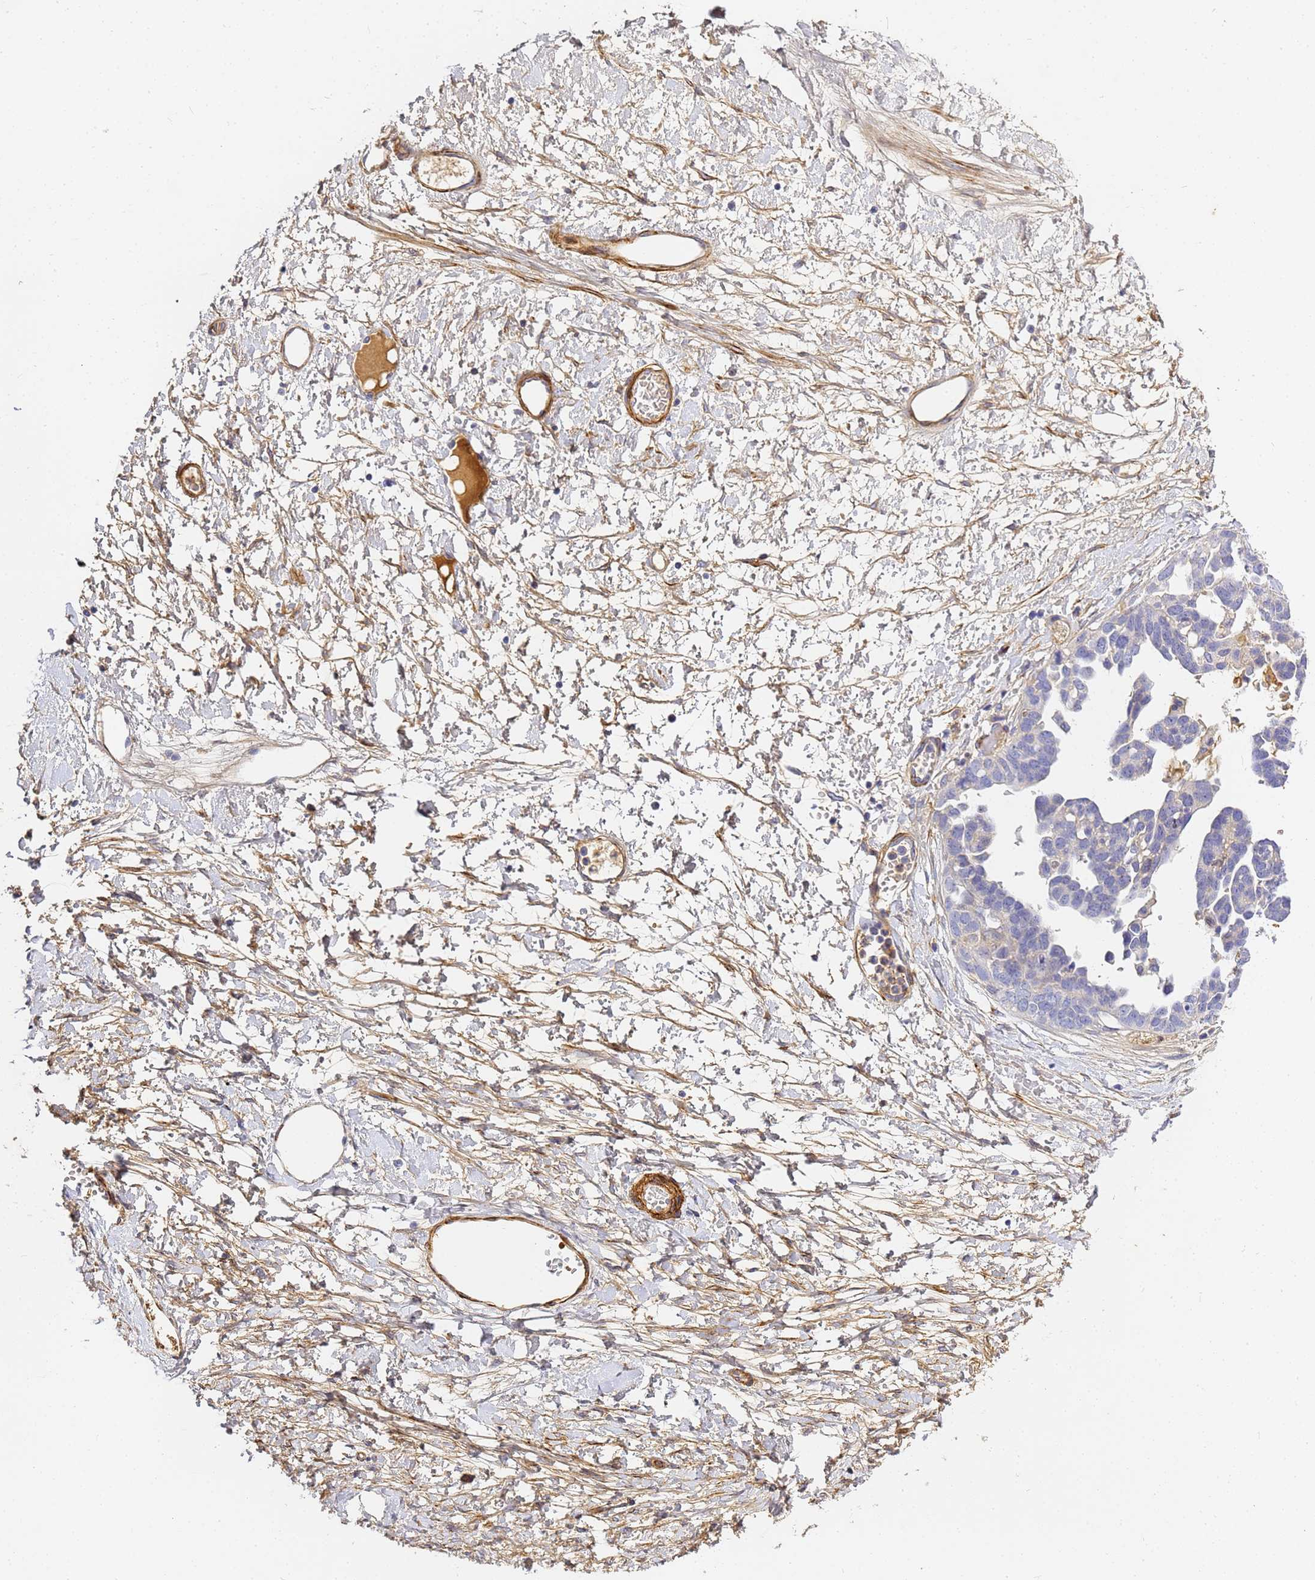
{"staining": {"intensity": "negative", "quantity": "none", "location": "none"}, "tissue": "ovarian cancer", "cell_type": "Tumor cells", "image_type": "cancer", "snomed": [{"axis": "morphology", "description": "Cystadenocarcinoma, serous, NOS"}, {"axis": "topography", "description": "Ovary"}], "caption": "Immunohistochemical staining of ovarian cancer displays no significant staining in tumor cells.", "gene": "CFH", "patient": {"sex": "female", "age": 54}}